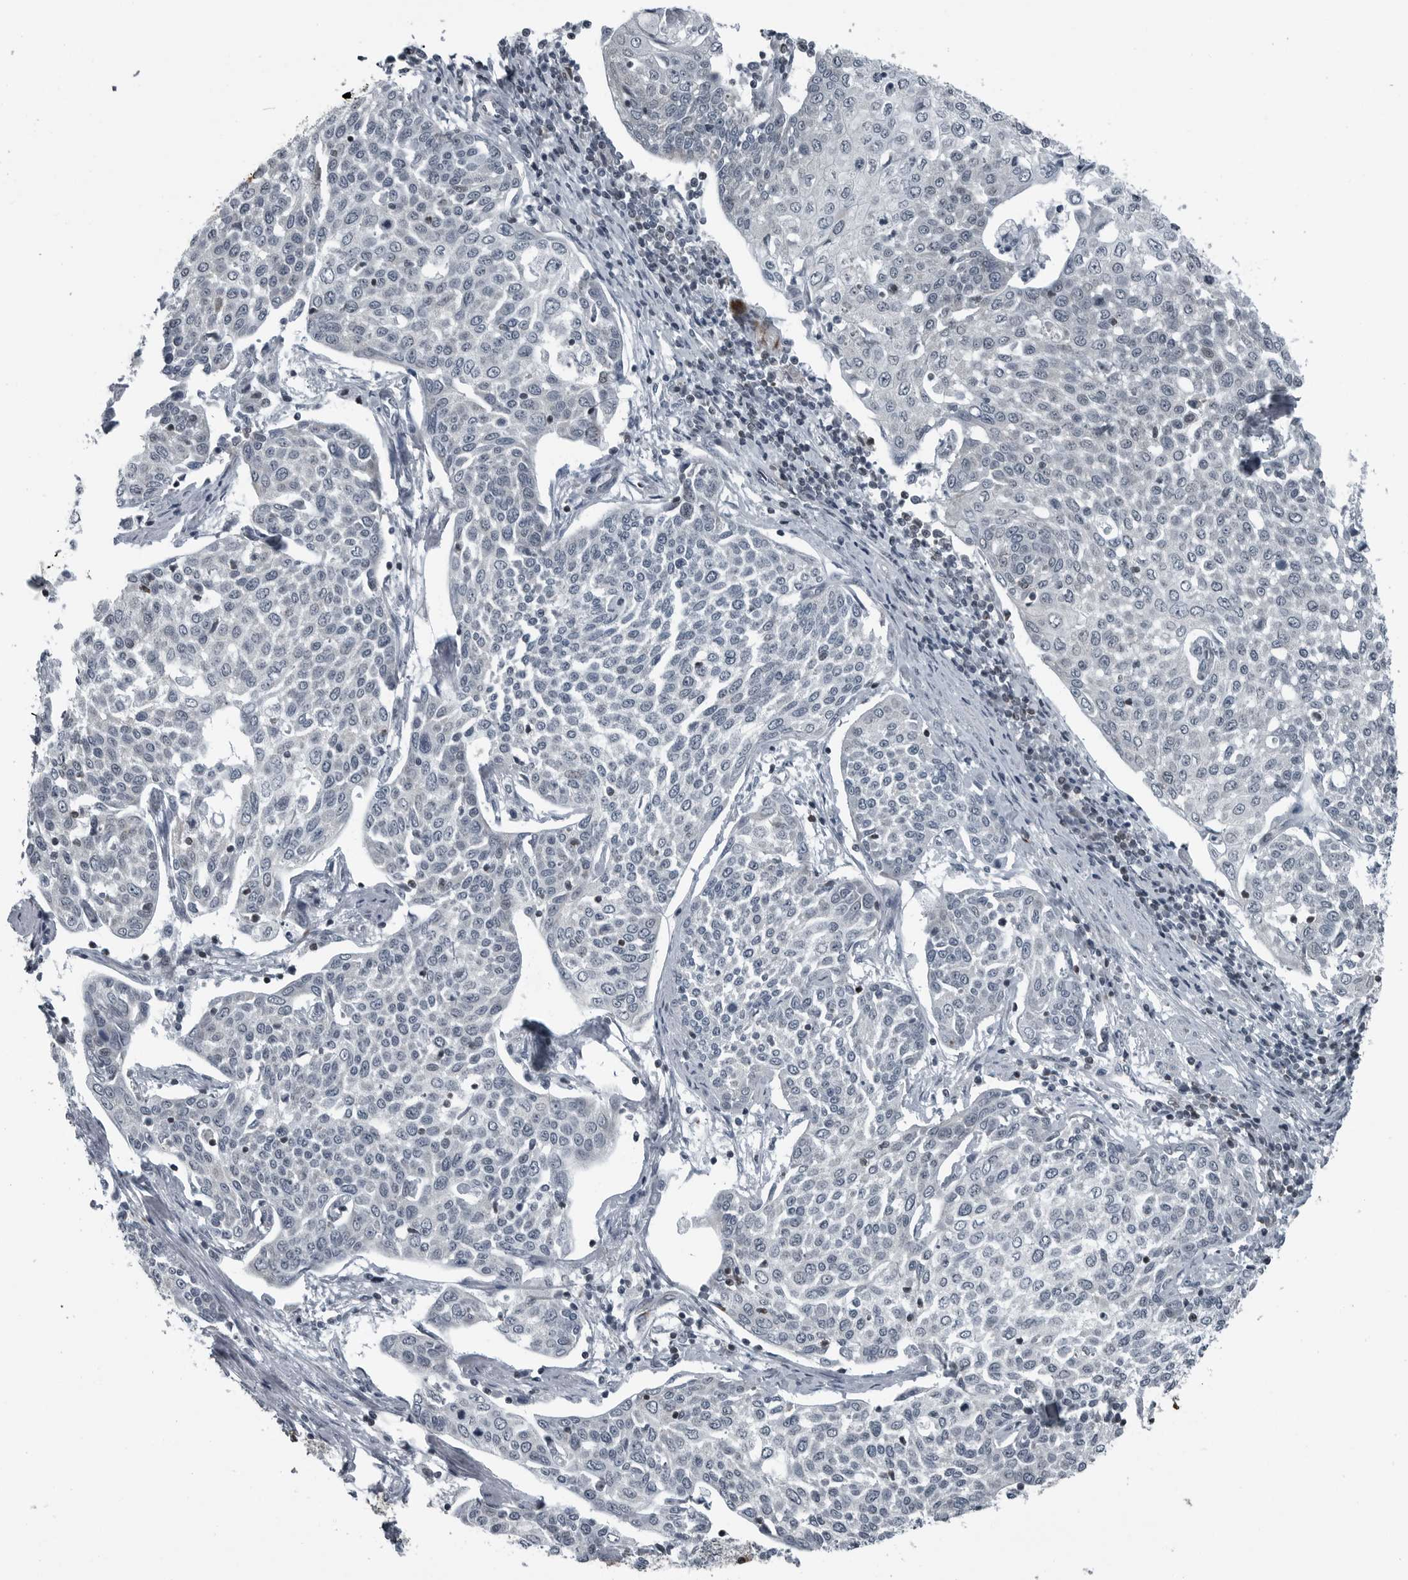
{"staining": {"intensity": "negative", "quantity": "none", "location": "none"}, "tissue": "cervical cancer", "cell_type": "Tumor cells", "image_type": "cancer", "snomed": [{"axis": "morphology", "description": "Squamous cell carcinoma, NOS"}, {"axis": "topography", "description": "Cervix"}], "caption": "Cervical squamous cell carcinoma was stained to show a protein in brown. There is no significant staining in tumor cells. Brightfield microscopy of immunohistochemistry (IHC) stained with DAB (3,3'-diaminobenzidine) (brown) and hematoxylin (blue), captured at high magnification.", "gene": "GAK", "patient": {"sex": "female", "age": 34}}